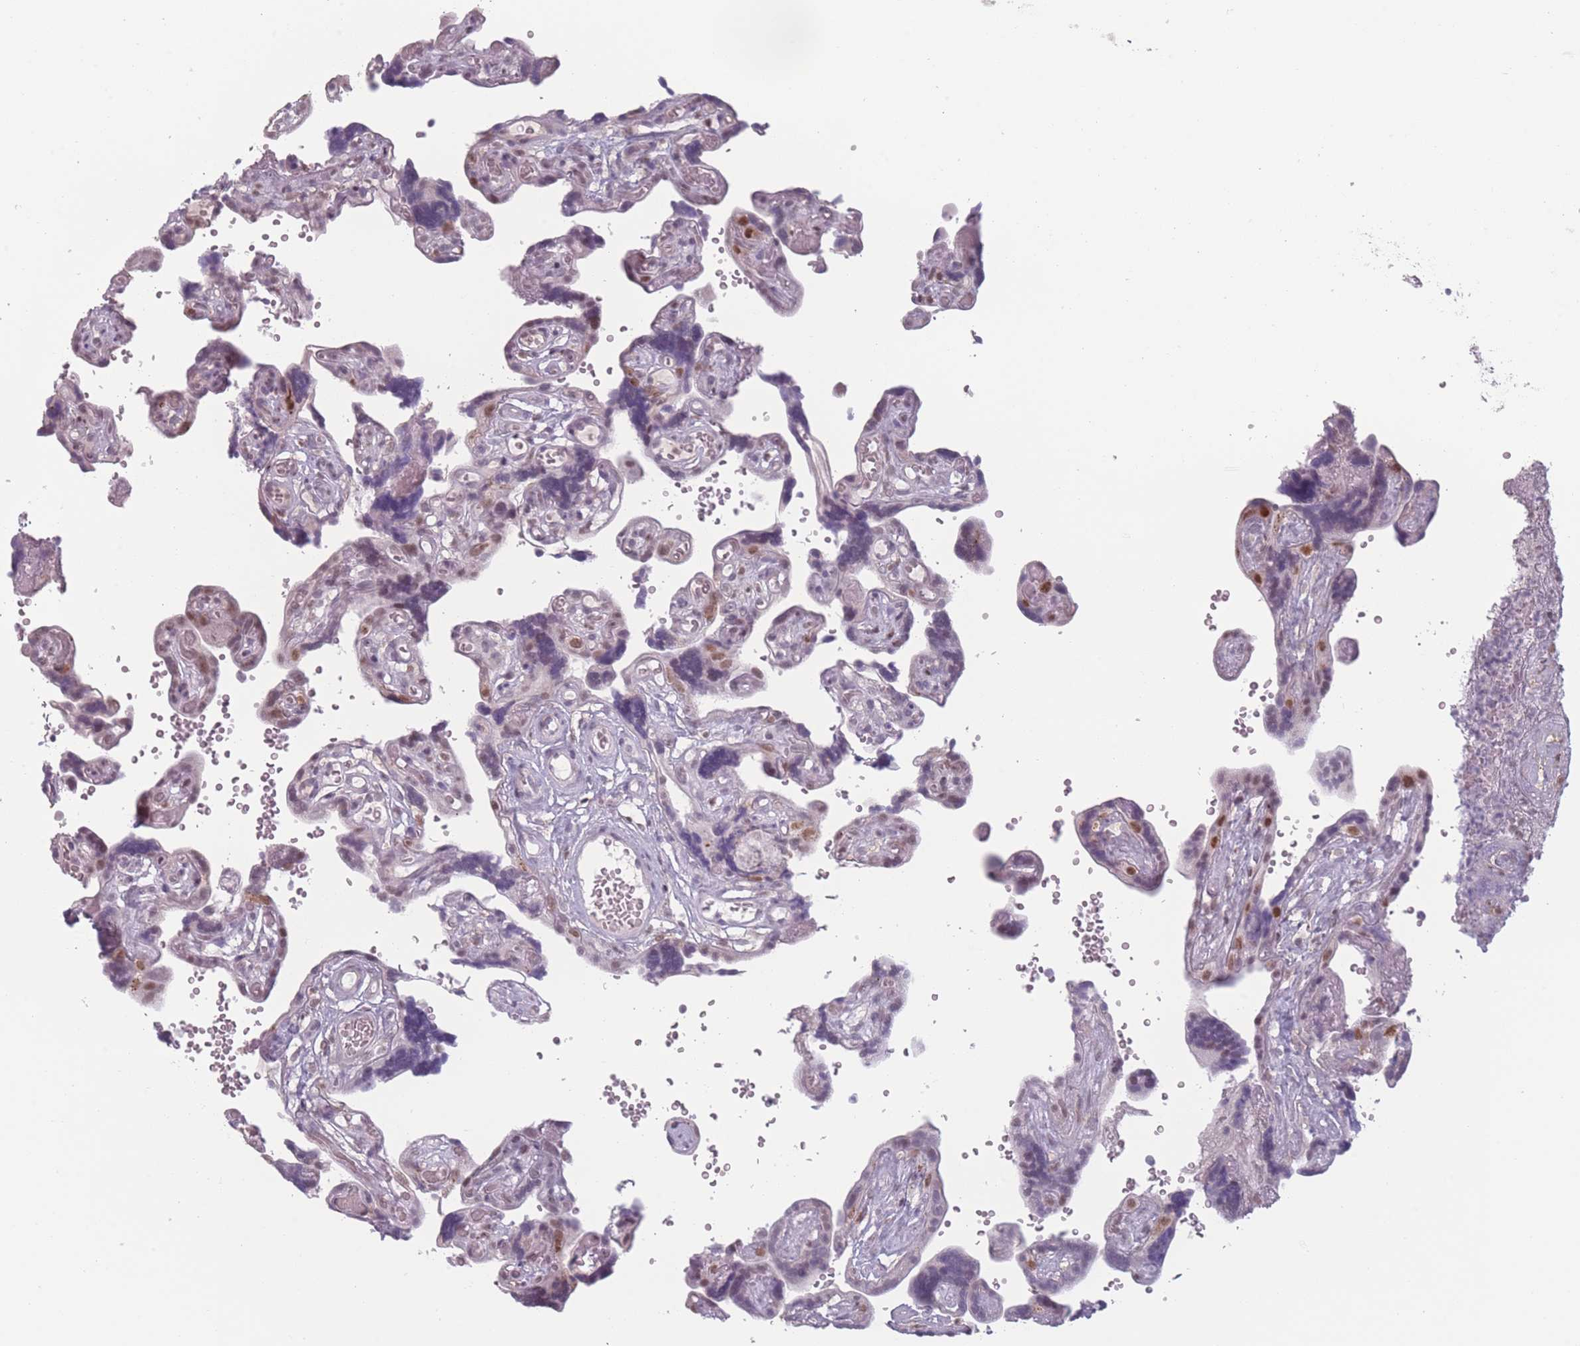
{"staining": {"intensity": "weak", "quantity": ">75%", "location": "nuclear"}, "tissue": "placenta", "cell_type": "Decidual cells", "image_type": "normal", "snomed": [{"axis": "morphology", "description": "Normal tissue, NOS"}, {"axis": "topography", "description": "Placenta"}], "caption": "This photomicrograph shows normal placenta stained with IHC to label a protein in brown. The nuclear of decidual cells show weak positivity for the protein. Nuclei are counter-stained blue.", "gene": "OR10C1", "patient": {"sex": "female", "age": 30}}